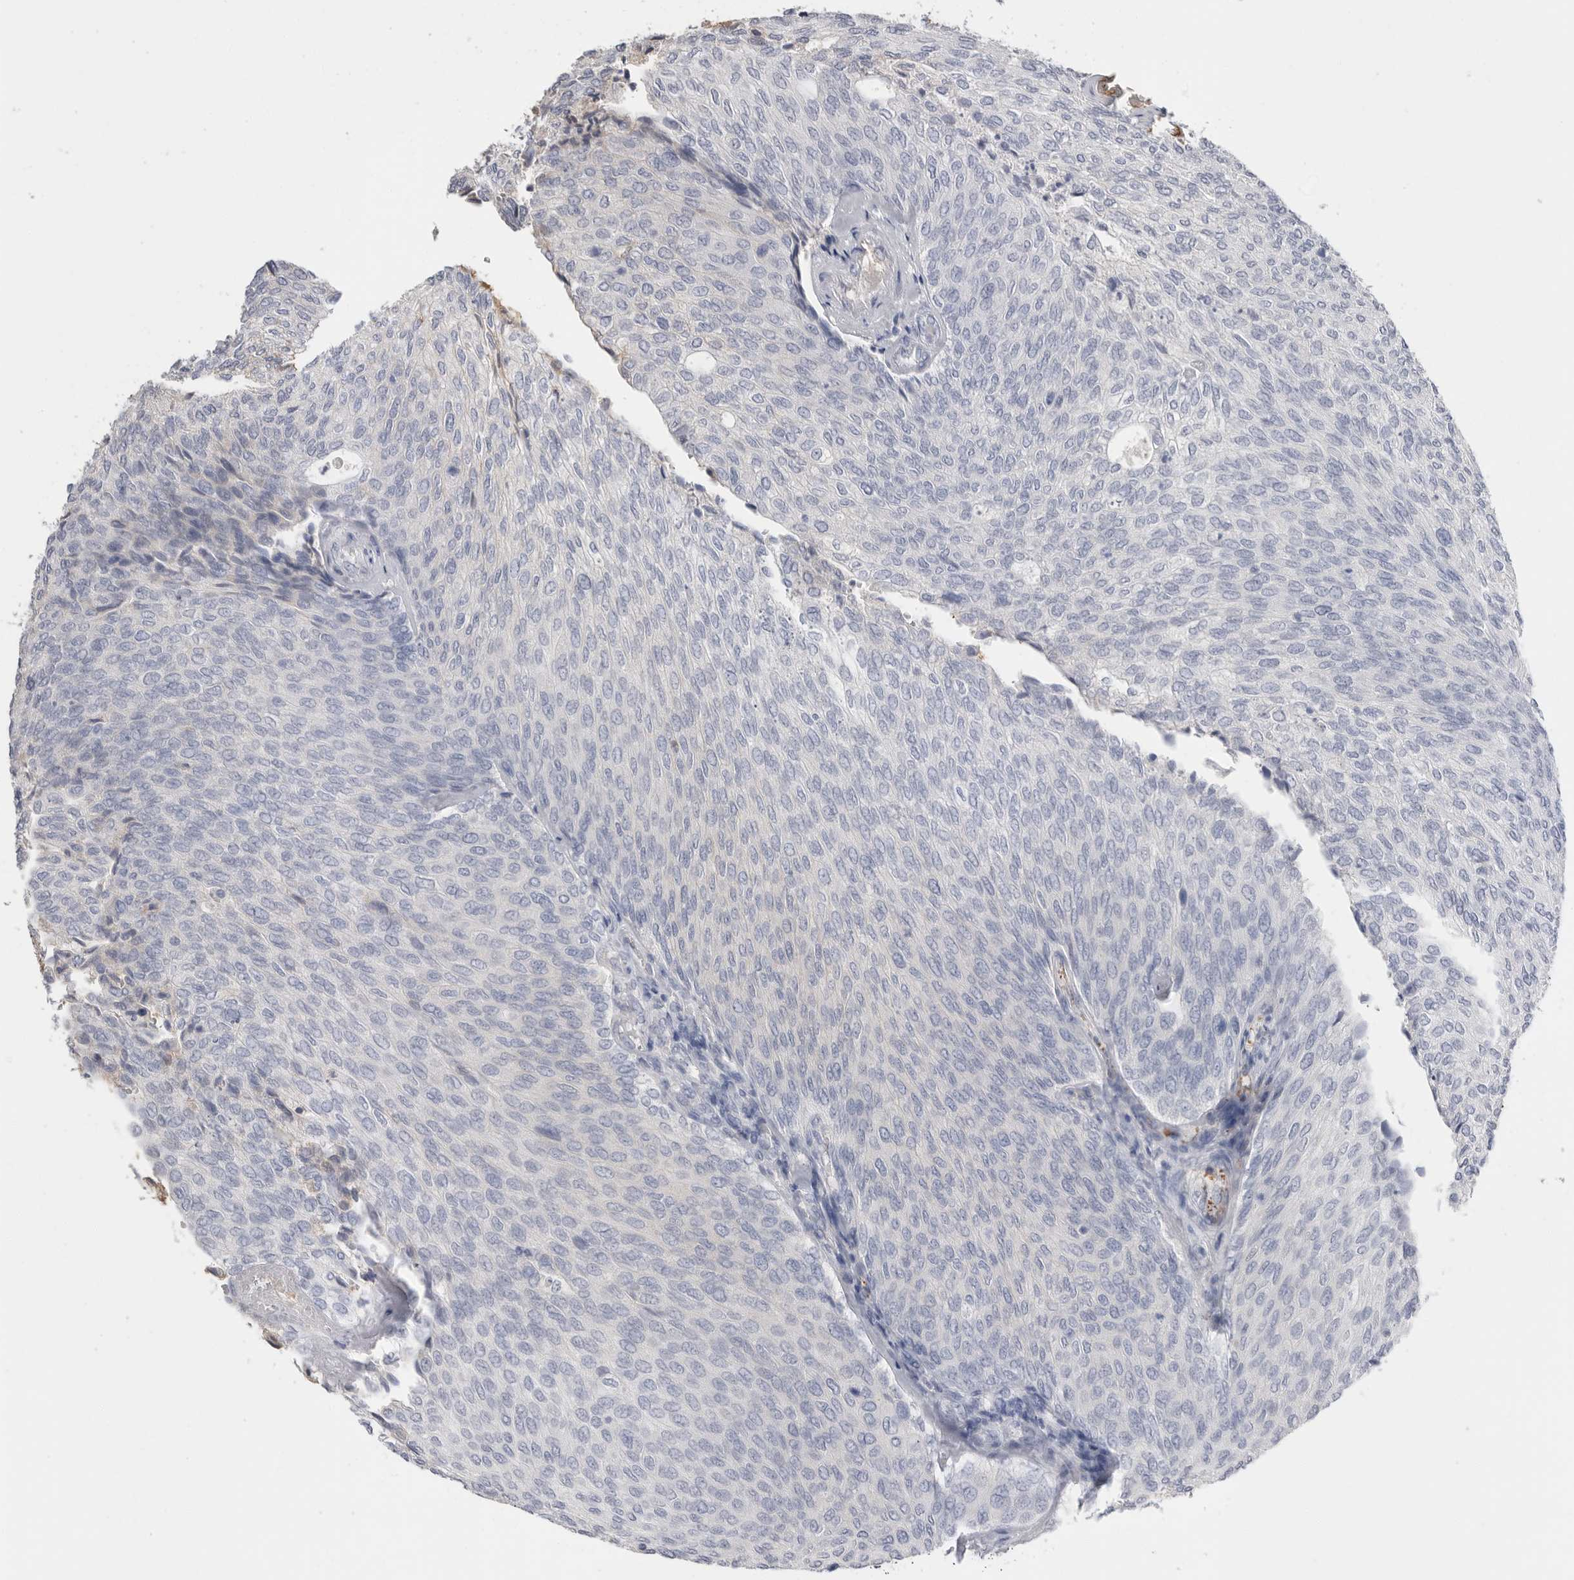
{"staining": {"intensity": "negative", "quantity": "none", "location": "none"}, "tissue": "urothelial cancer", "cell_type": "Tumor cells", "image_type": "cancer", "snomed": [{"axis": "morphology", "description": "Urothelial carcinoma, Low grade"}, {"axis": "topography", "description": "Urinary bladder"}], "caption": "Immunohistochemistry (IHC) of urothelial cancer displays no expression in tumor cells.", "gene": "APOA2", "patient": {"sex": "female", "age": 79}}